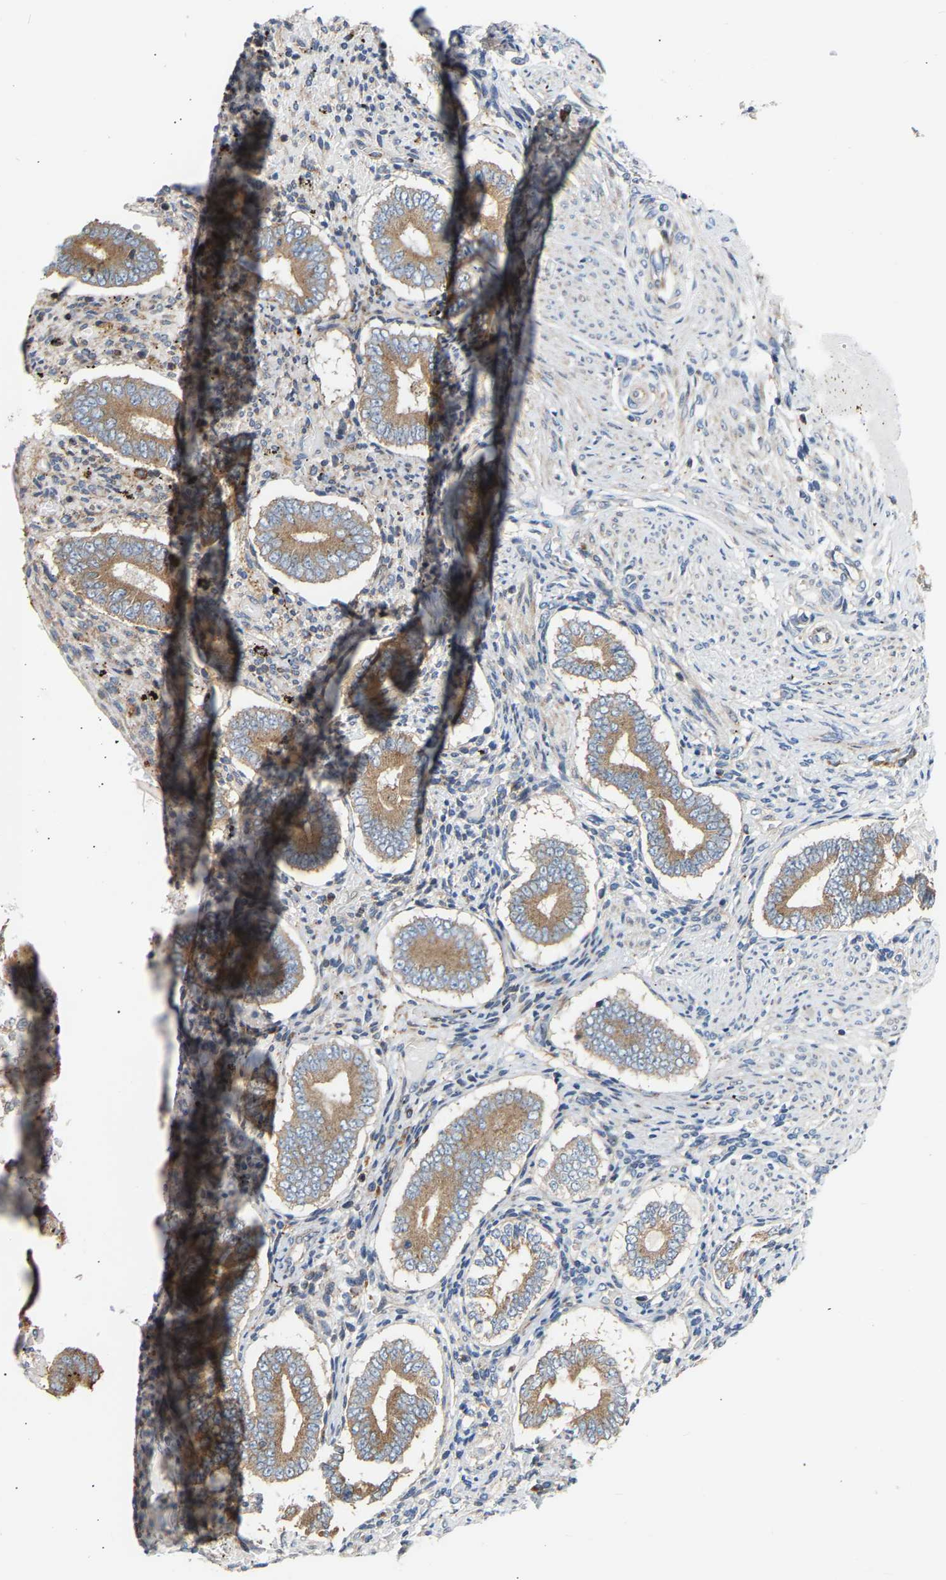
{"staining": {"intensity": "negative", "quantity": "none", "location": "none"}, "tissue": "endometrium", "cell_type": "Cells in endometrial stroma", "image_type": "normal", "snomed": [{"axis": "morphology", "description": "Normal tissue, NOS"}, {"axis": "topography", "description": "Endometrium"}], "caption": "An immunohistochemistry (IHC) image of unremarkable endometrium is shown. There is no staining in cells in endometrial stroma of endometrium. (Stains: DAB immunohistochemistry with hematoxylin counter stain, Microscopy: brightfield microscopy at high magnification).", "gene": "GCN1", "patient": {"sex": "female", "age": 42}}